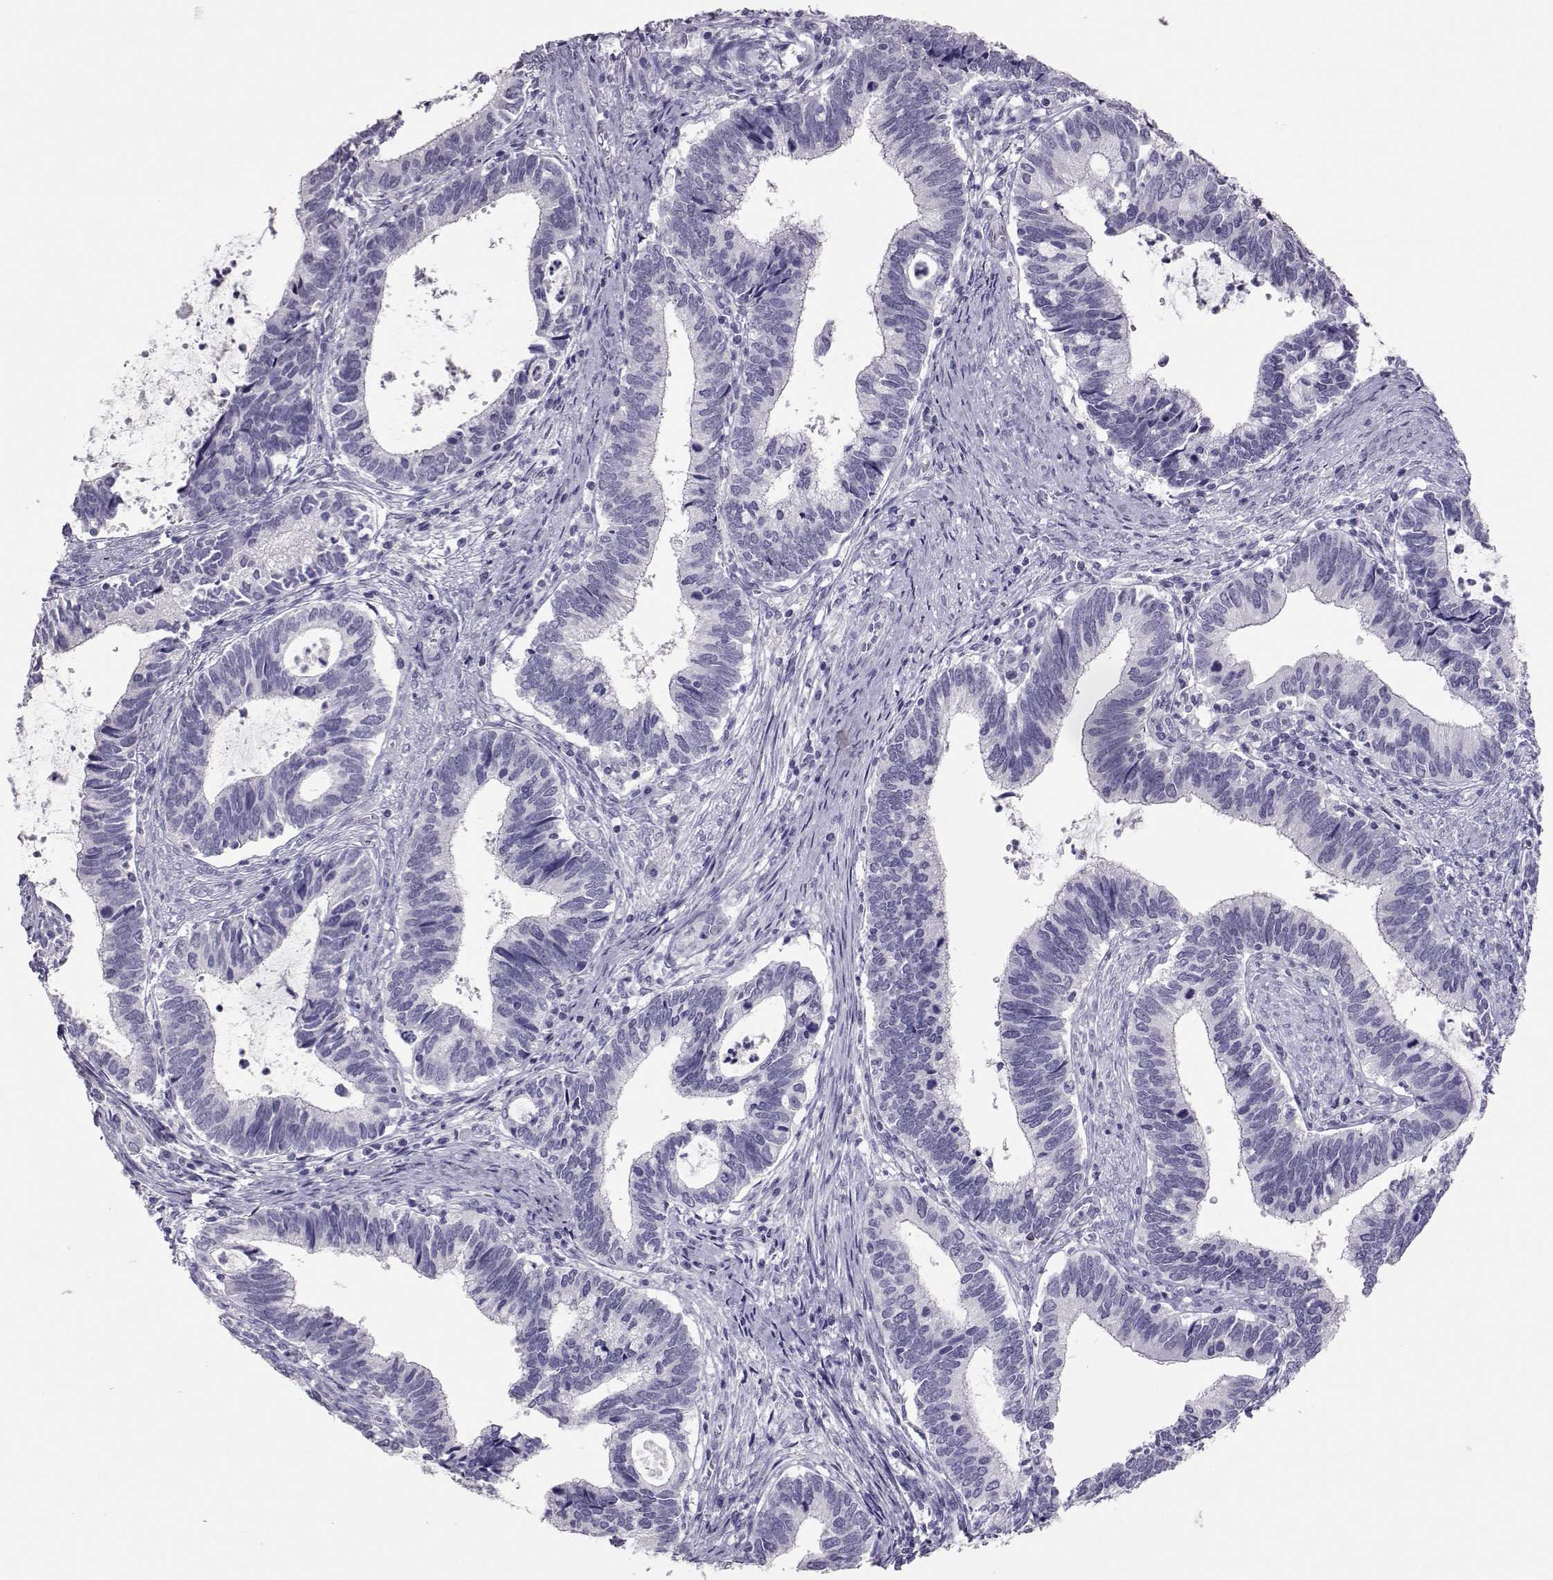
{"staining": {"intensity": "negative", "quantity": "none", "location": "none"}, "tissue": "cervical cancer", "cell_type": "Tumor cells", "image_type": "cancer", "snomed": [{"axis": "morphology", "description": "Adenocarcinoma, NOS"}, {"axis": "topography", "description": "Cervix"}], "caption": "The photomicrograph exhibits no staining of tumor cells in cervical cancer (adenocarcinoma).", "gene": "PMCH", "patient": {"sex": "female", "age": 42}}